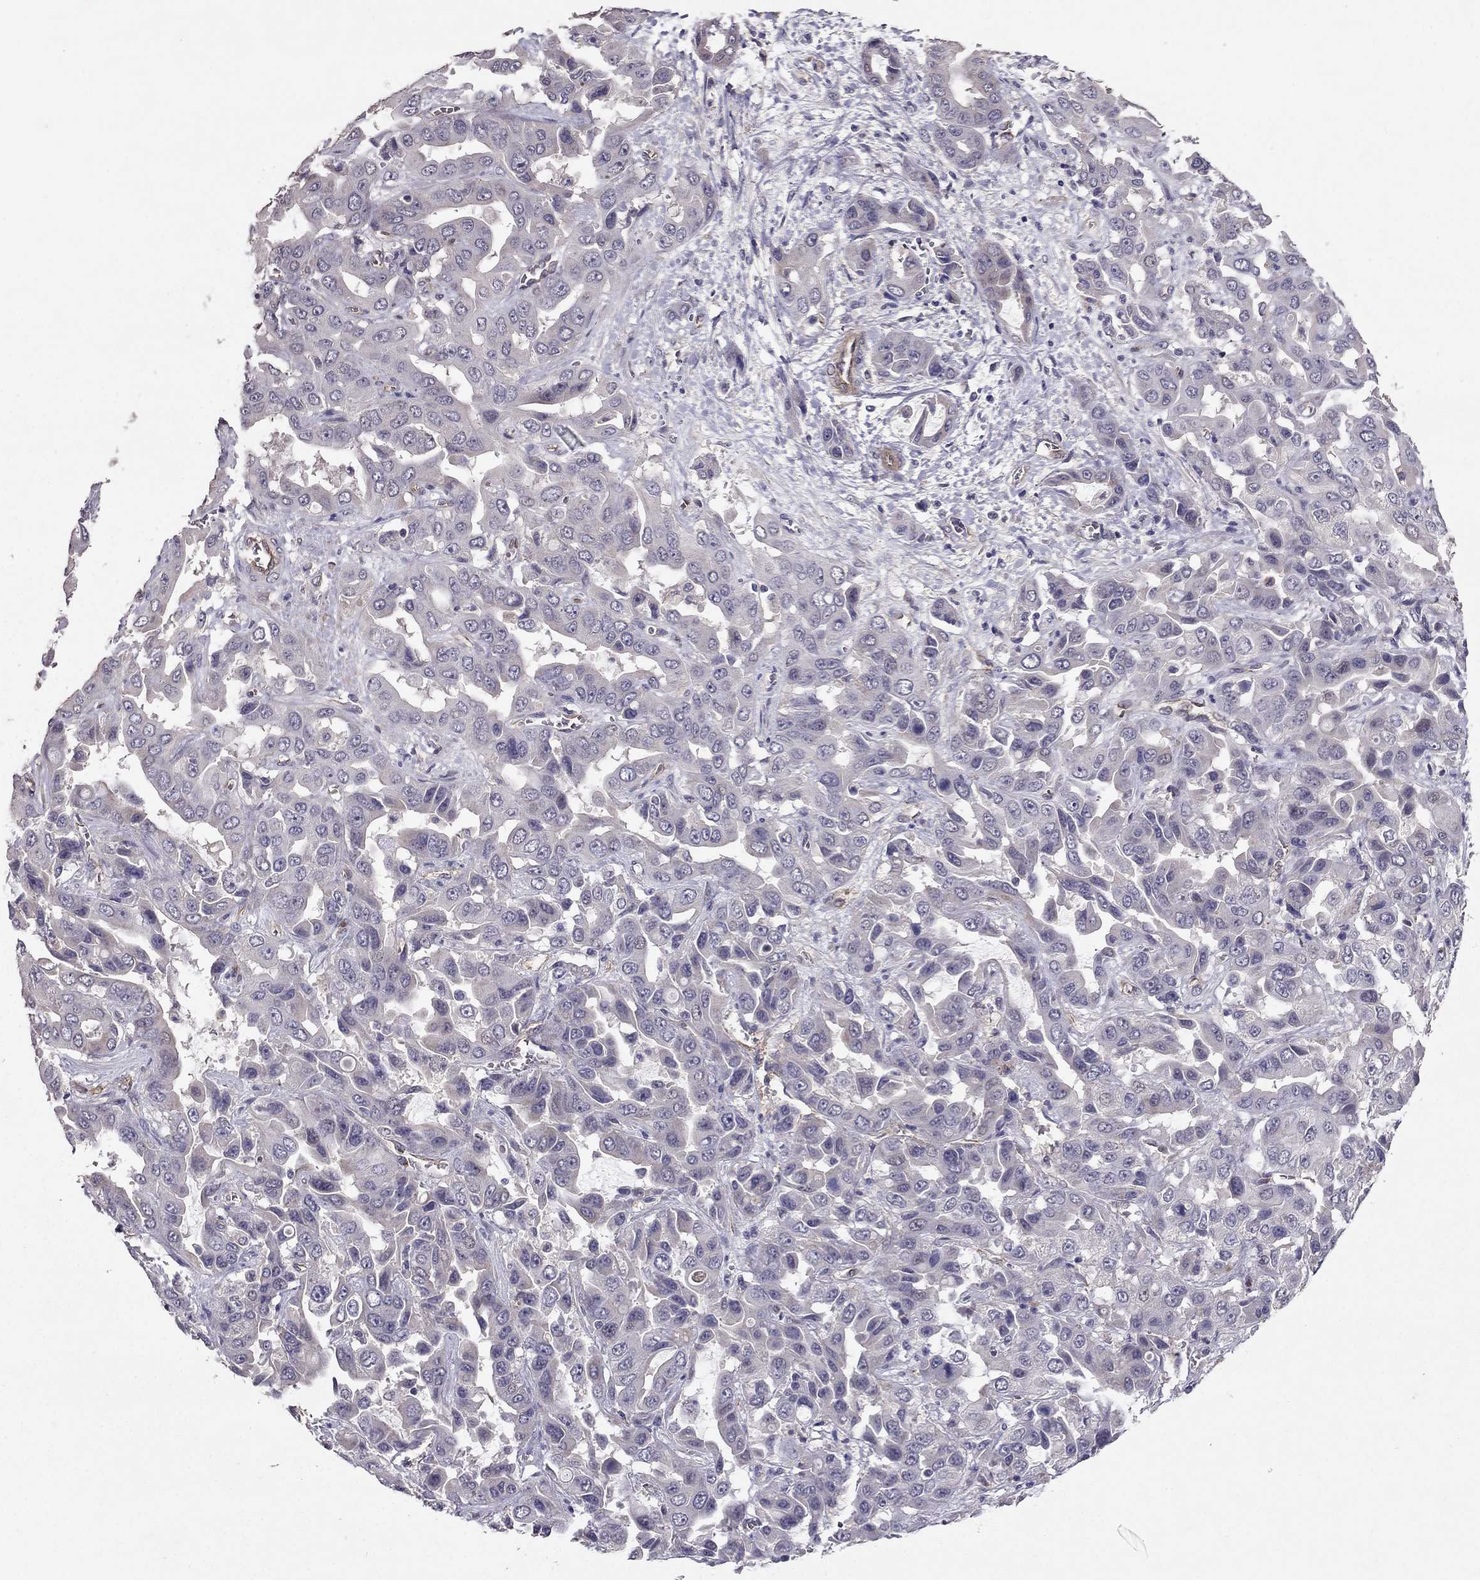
{"staining": {"intensity": "negative", "quantity": "none", "location": "none"}, "tissue": "liver cancer", "cell_type": "Tumor cells", "image_type": "cancer", "snomed": [{"axis": "morphology", "description": "Cholangiocarcinoma"}, {"axis": "topography", "description": "Liver"}], "caption": "Immunohistochemistry image of human cholangiocarcinoma (liver) stained for a protein (brown), which exhibits no expression in tumor cells.", "gene": "RASIP1", "patient": {"sex": "female", "age": 52}}